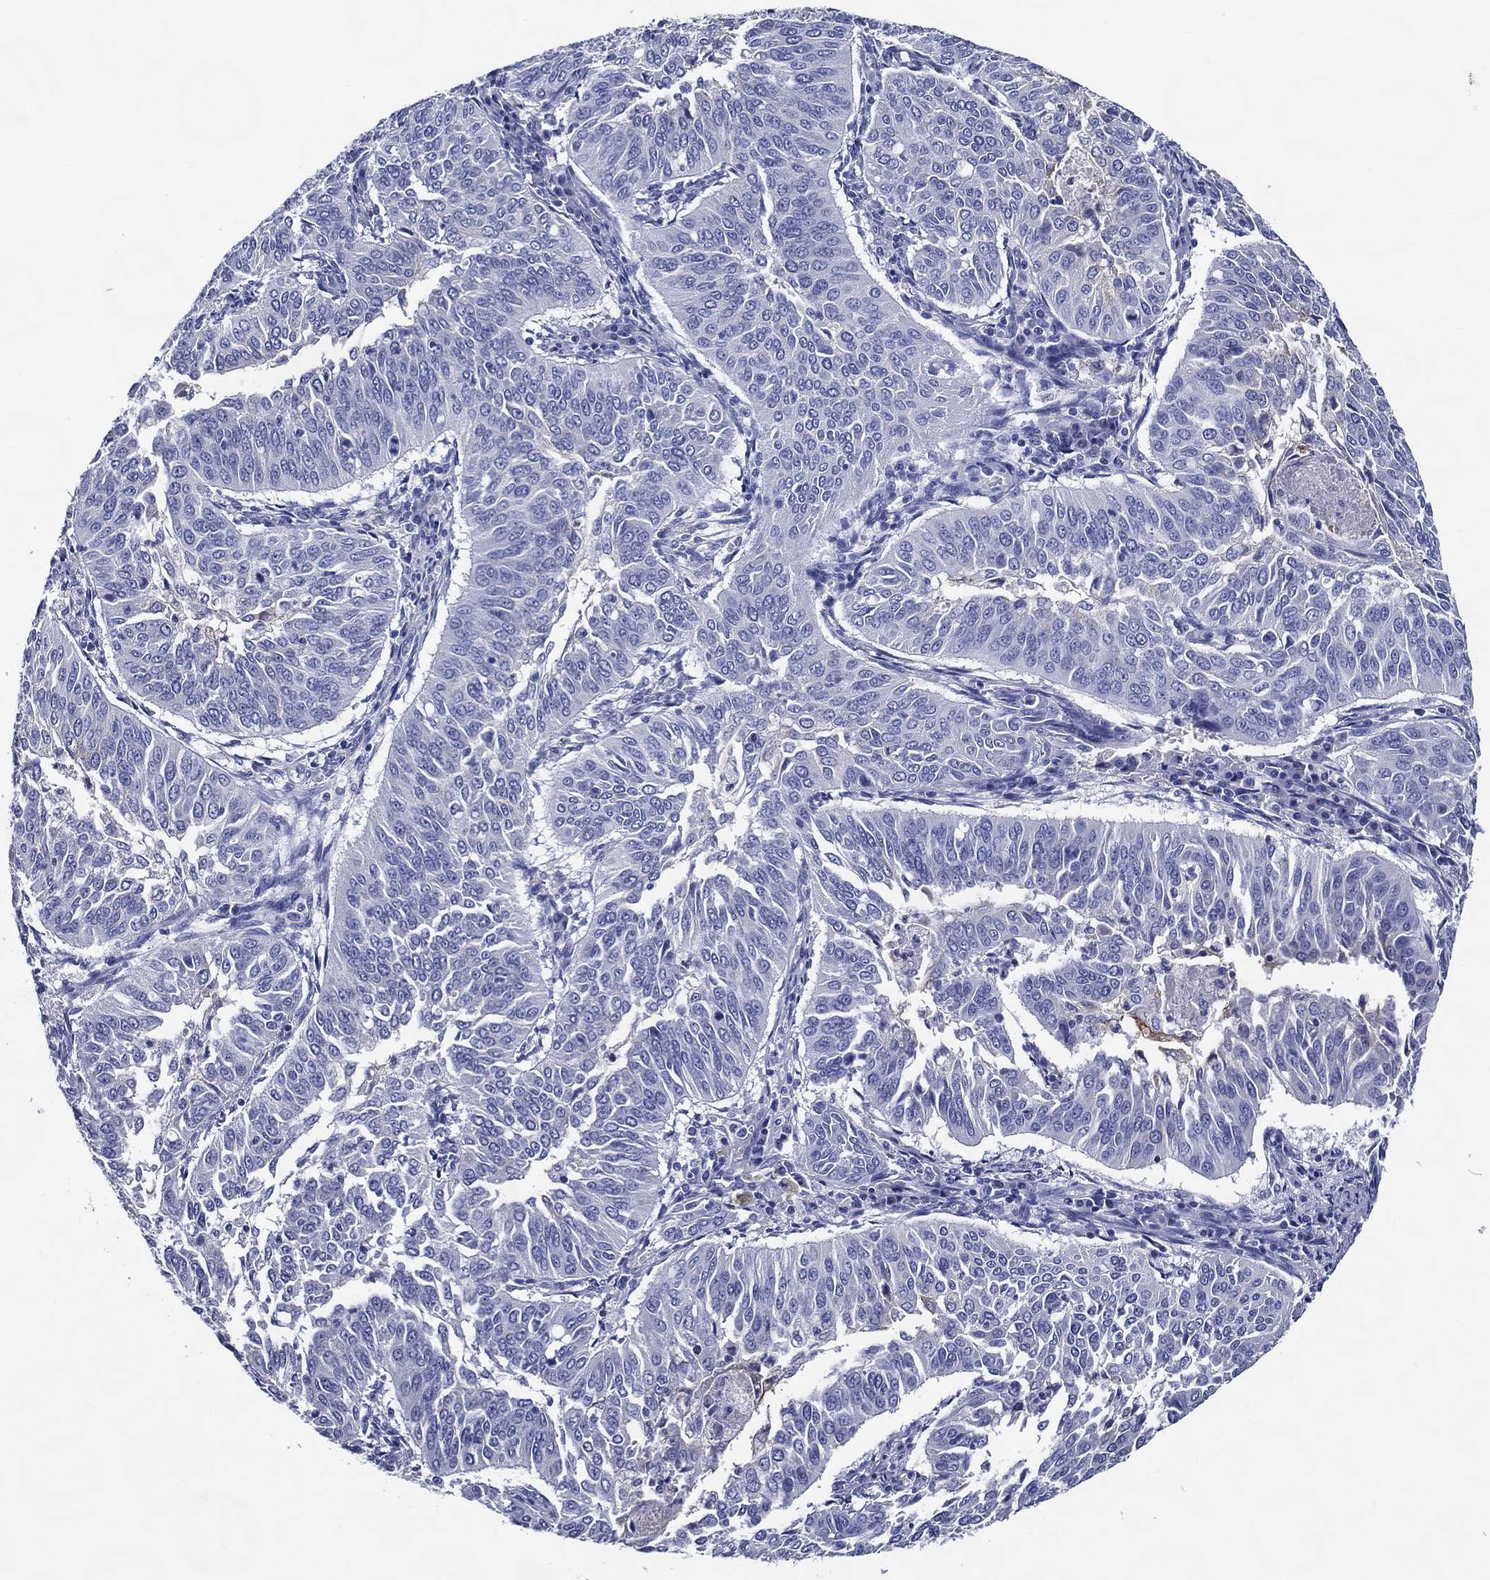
{"staining": {"intensity": "negative", "quantity": "none", "location": "none"}, "tissue": "cervical cancer", "cell_type": "Tumor cells", "image_type": "cancer", "snomed": [{"axis": "morphology", "description": "Normal tissue, NOS"}, {"axis": "morphology", "description": "Squamous cell carcinoma, NOS"}, {"axis": "topography", "description": "Cervix"}], "caption": "Tumor cells are negative for brown protein staining in squamous cell carcinoma (cervical).", "gene": "ACE2", "patient": {"sex": "female", "age": 39}}